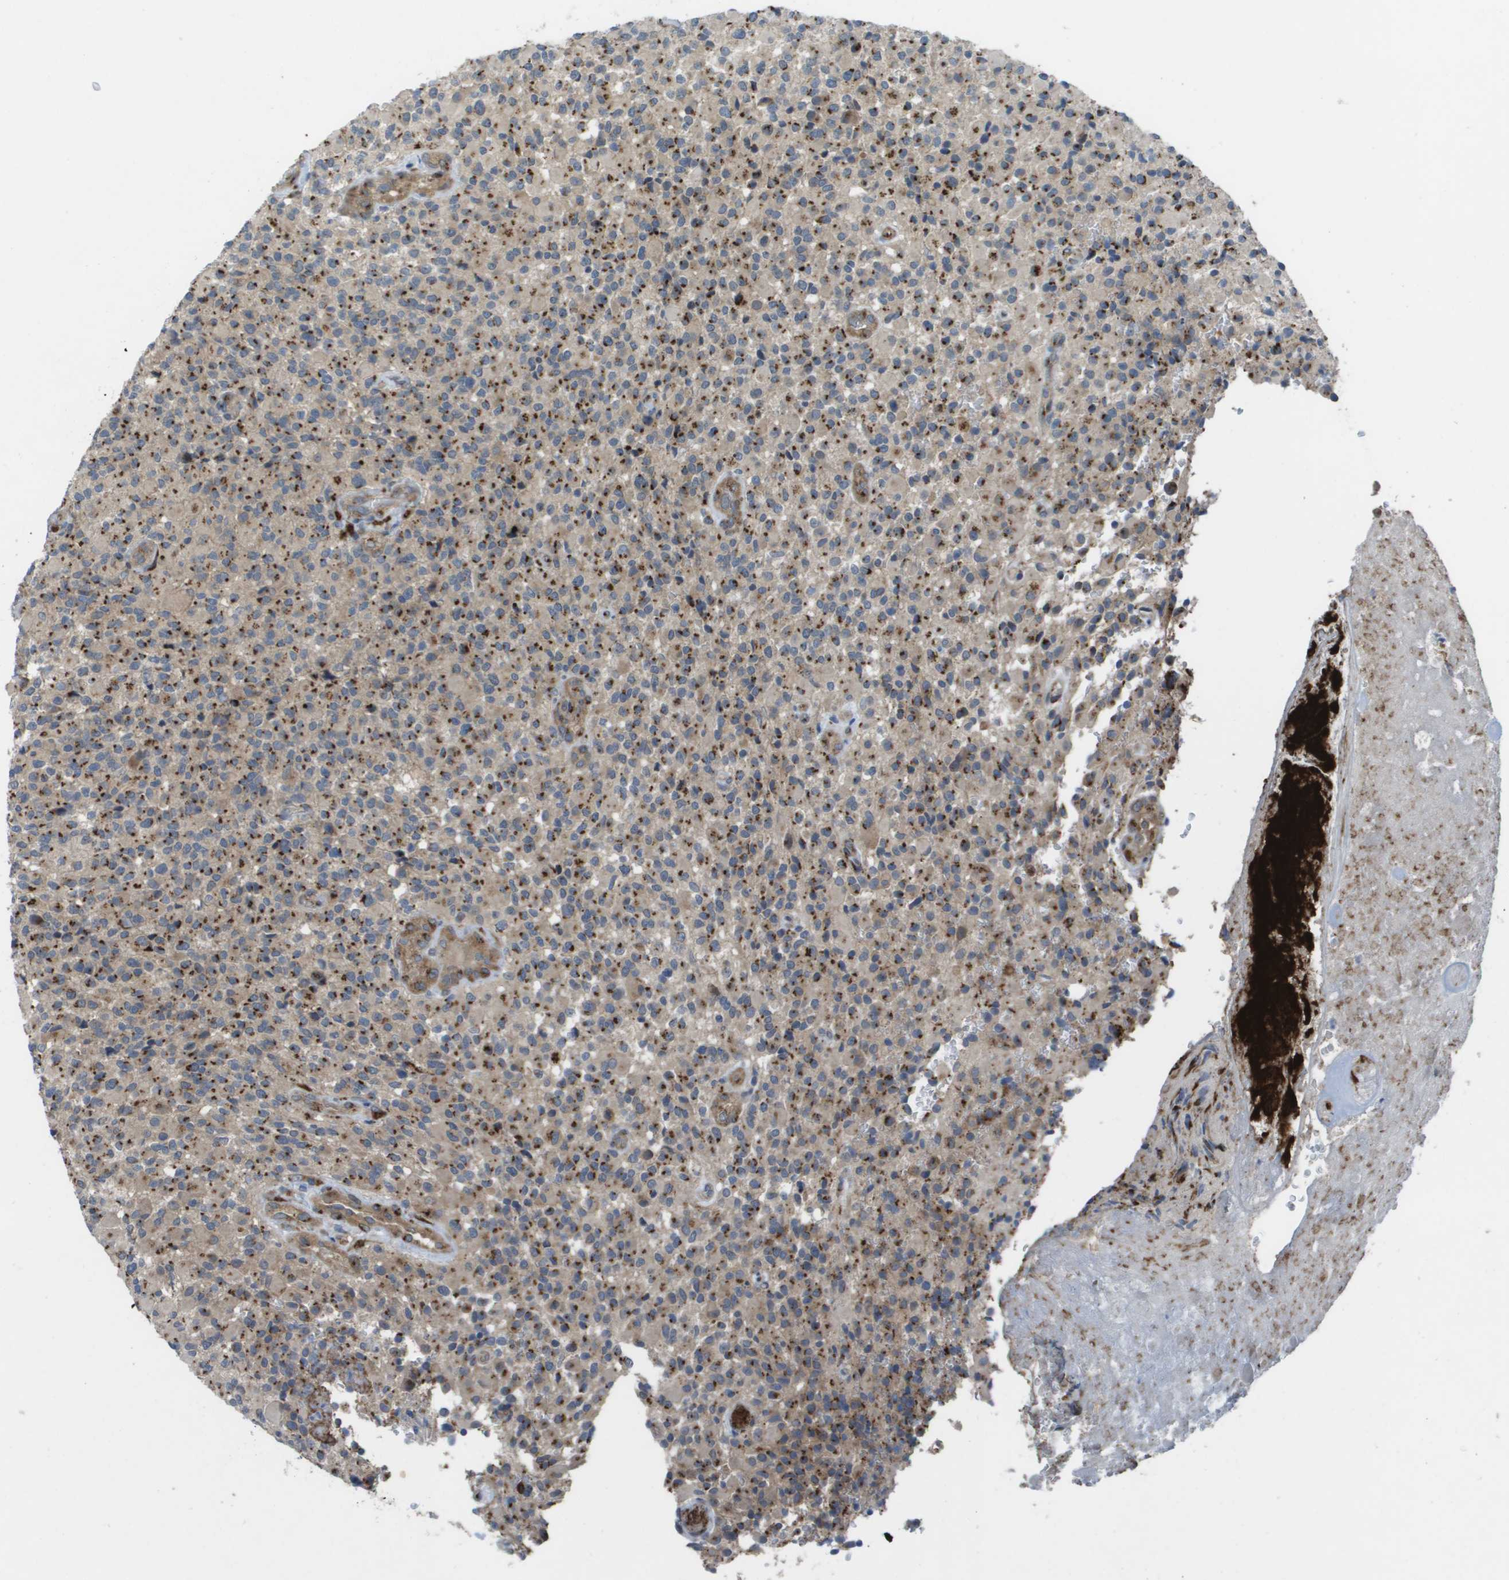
{"staining": {"intensity": "strong", "quantity": ">75%", "location": "cytoplasmic/membranous"}, "tissue": "glioma", "cell_type": "Tumor cells", "image_type": "cancer", "snomed": [{"axis": "morphology", "description": "Glioma, malignant, High grade"}, {"axis": "topography", "description": "Brain"}], "caption": "Glioma stained with immunohistochemistry displays strong cytoplasmic/membranous positivity in approximately >75% of tumor cells.", "gene": "QSOX2", "patient": {"sex": "male", "age": 71}}